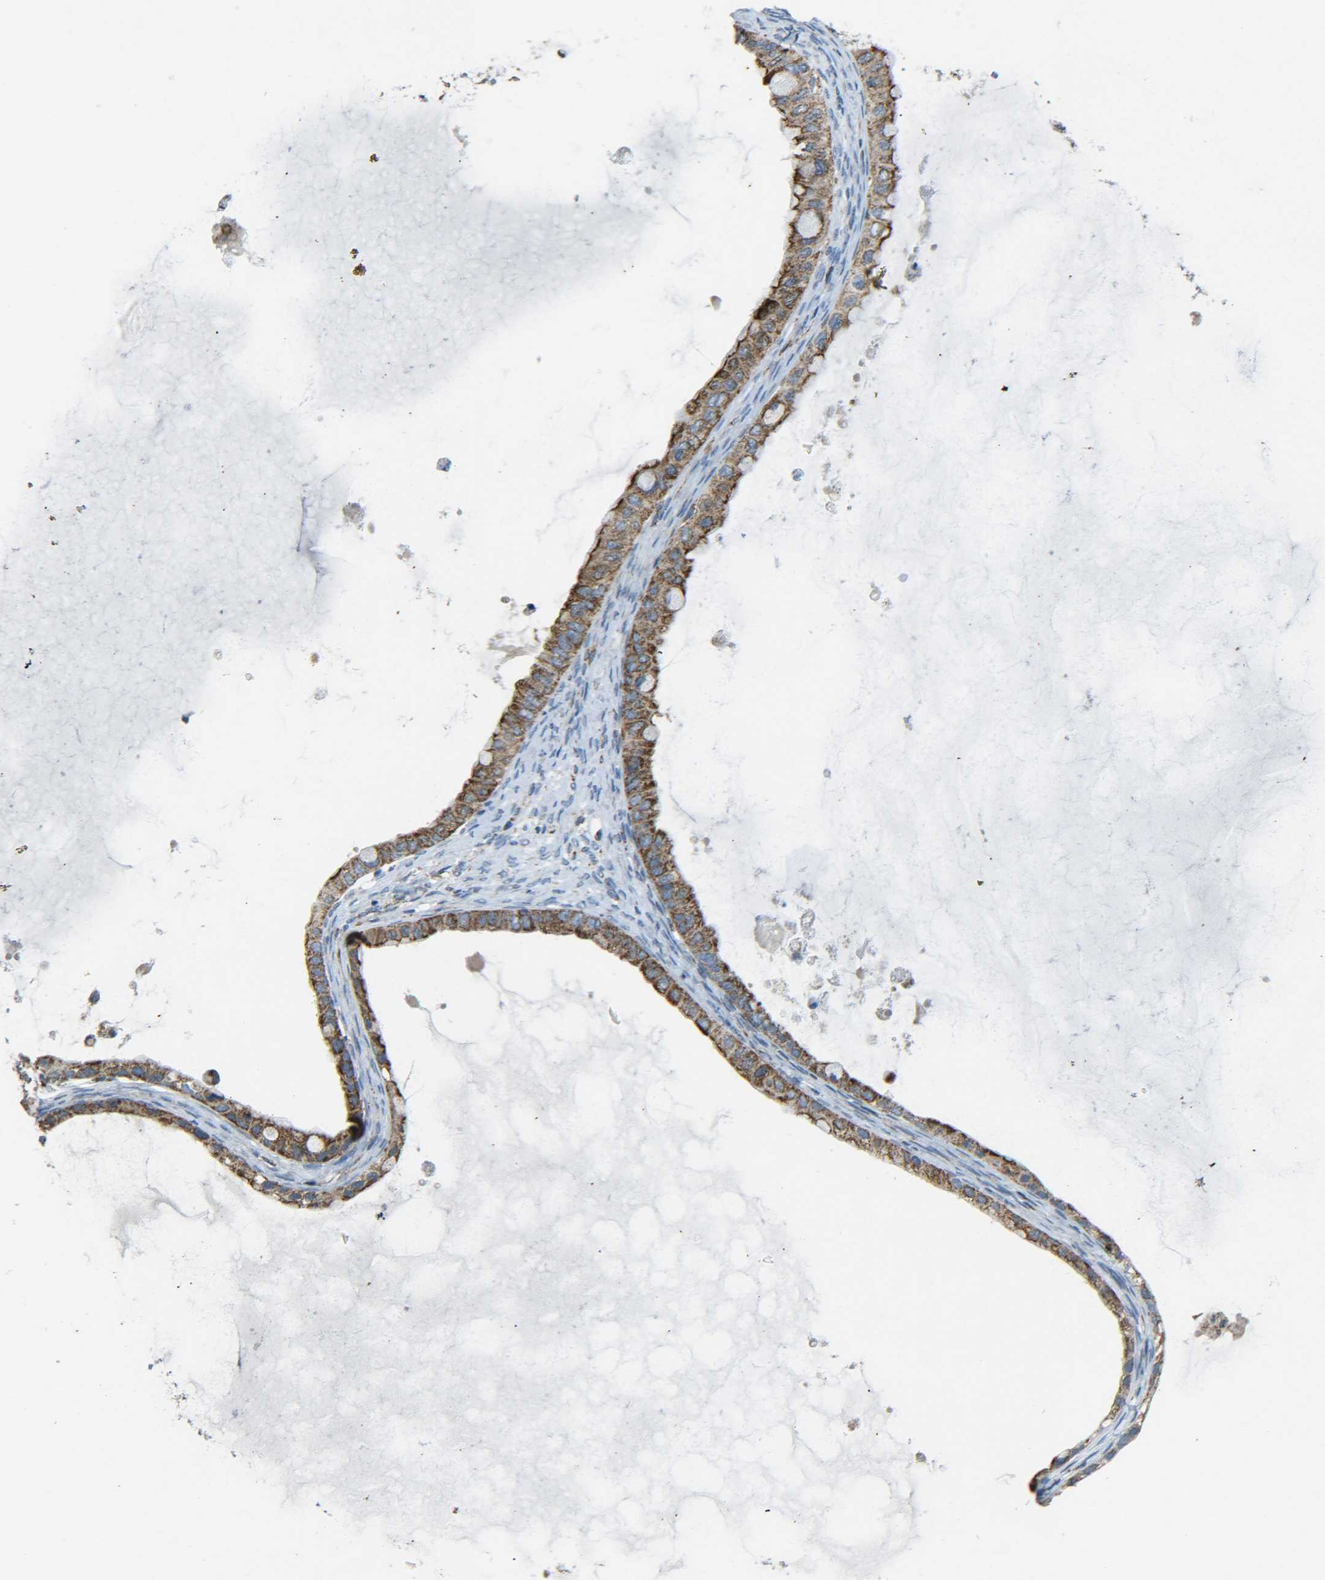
{"staining": {"intensity": "moderate", "quantity": ">75%", "location": "cytoplasmic/membranous"}, "tissue": "ovarian cancer", "cell_type": "Tumor cells", "image_type": "cancer", "snomed": [{"axis": "morphology", "description": "Cystadenocarcinoma, mucinous, NOS"}, {"axis": "topography", "description": "Ovary"}], "caption": "Immunohistochemical staining of ovarian cancer (mucinous cystadenocarcinoma) demonstrates medium levels of moderate cytoplasmic/membranous expression in about >75% of tumor cells.", "gene": "CYB5R1", "patient": {"sex": "female", "age": 80}}